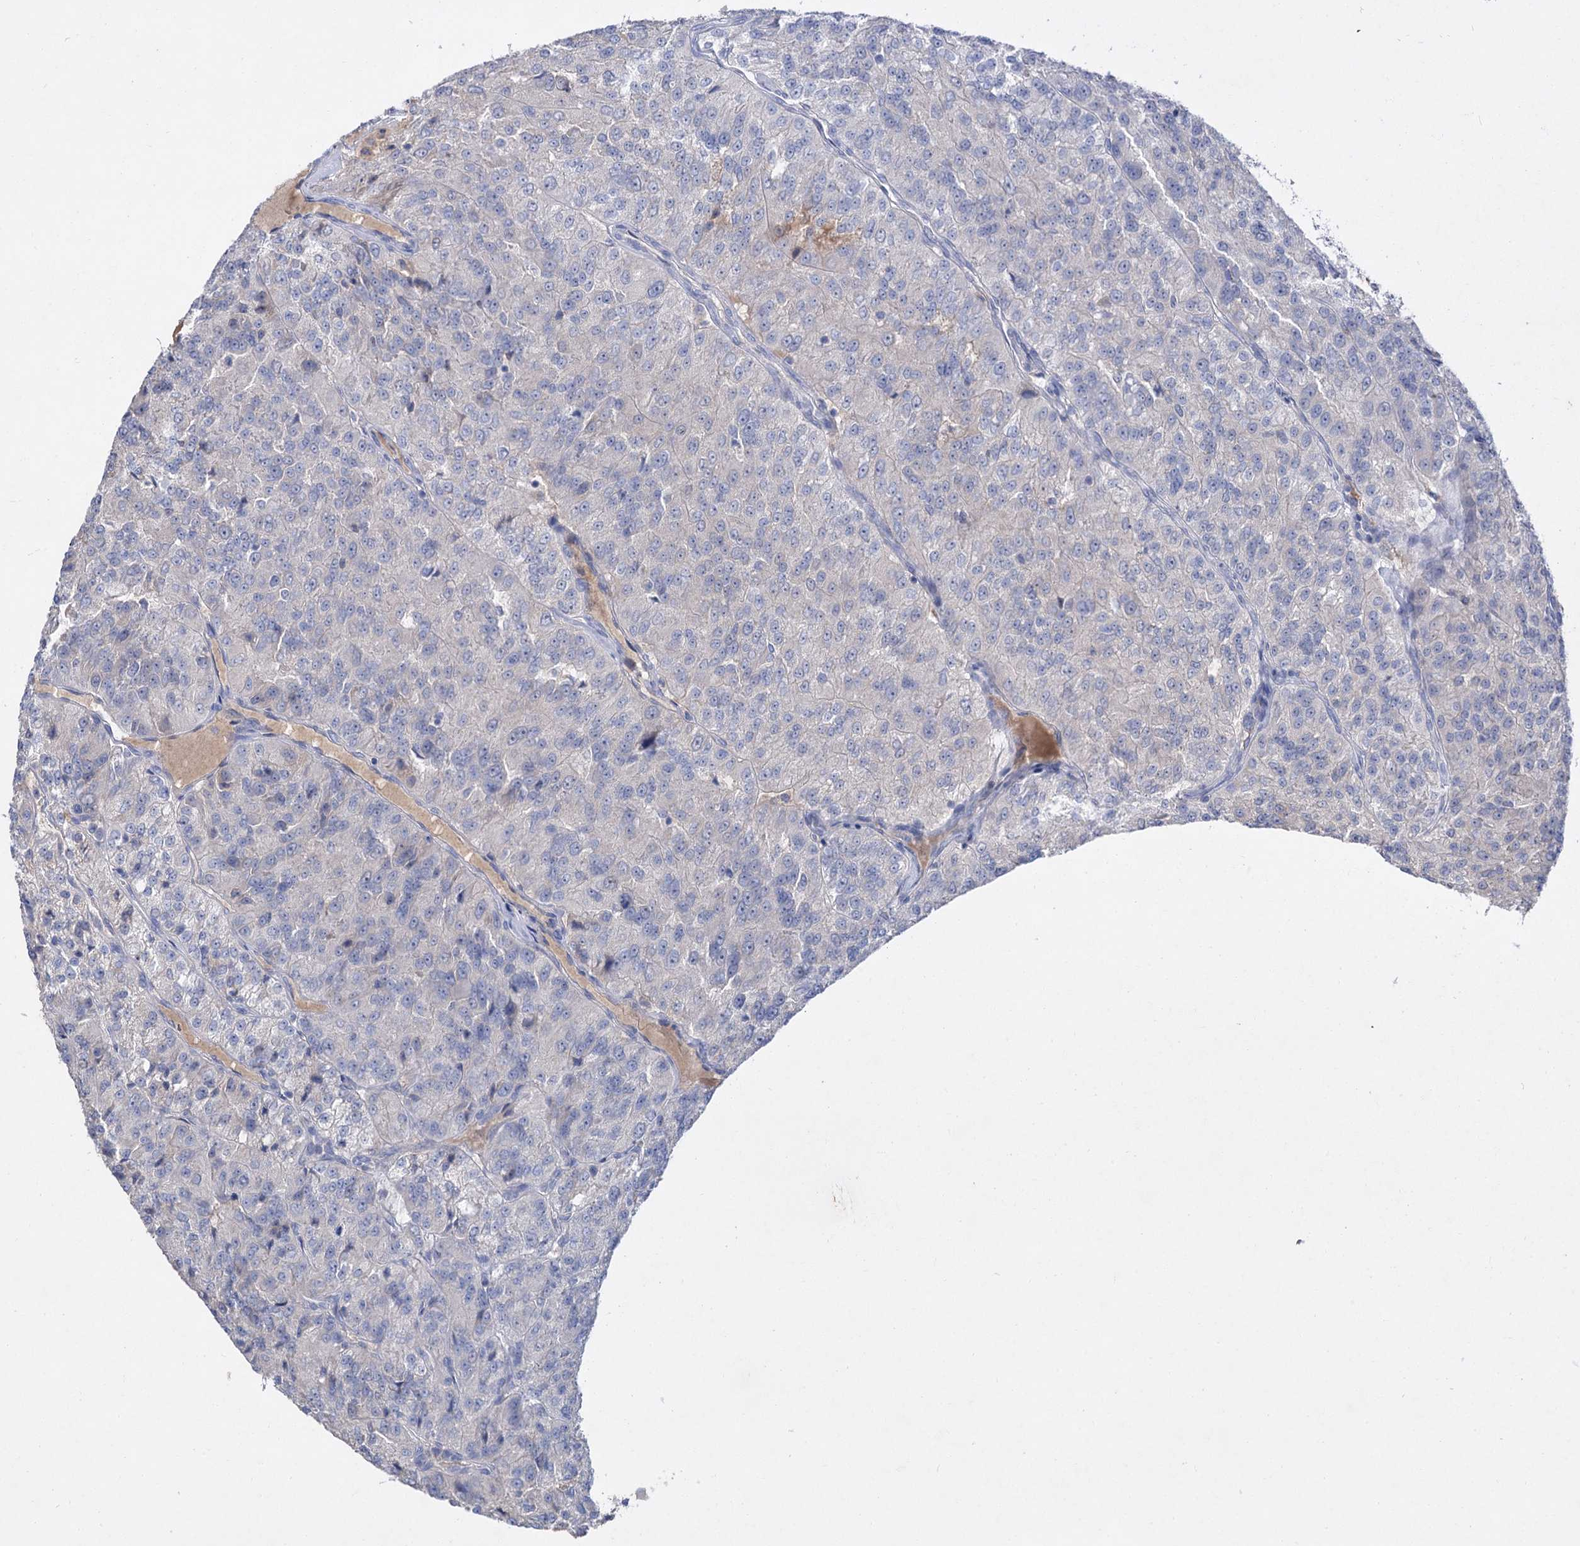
{"staining": {"intensity": "negative", "quantity": "none", "location": "none"}, "tissue": "renal cancer", "cell_type": "Tumor cells", "image_type": "cancer", "snomed": [{"axis": "morphology", "description": "Adenocarcinoma, NOS"}, {"axis": "topography", "description": "Kidney"}], "caption": "Renal cancer was stained to show a protein in brown. There is no significant positivity in tumor cells. Nuclei are stained in blue.", "gene": "ATP4A", "patient": {"sex": "female", "age": 63}}